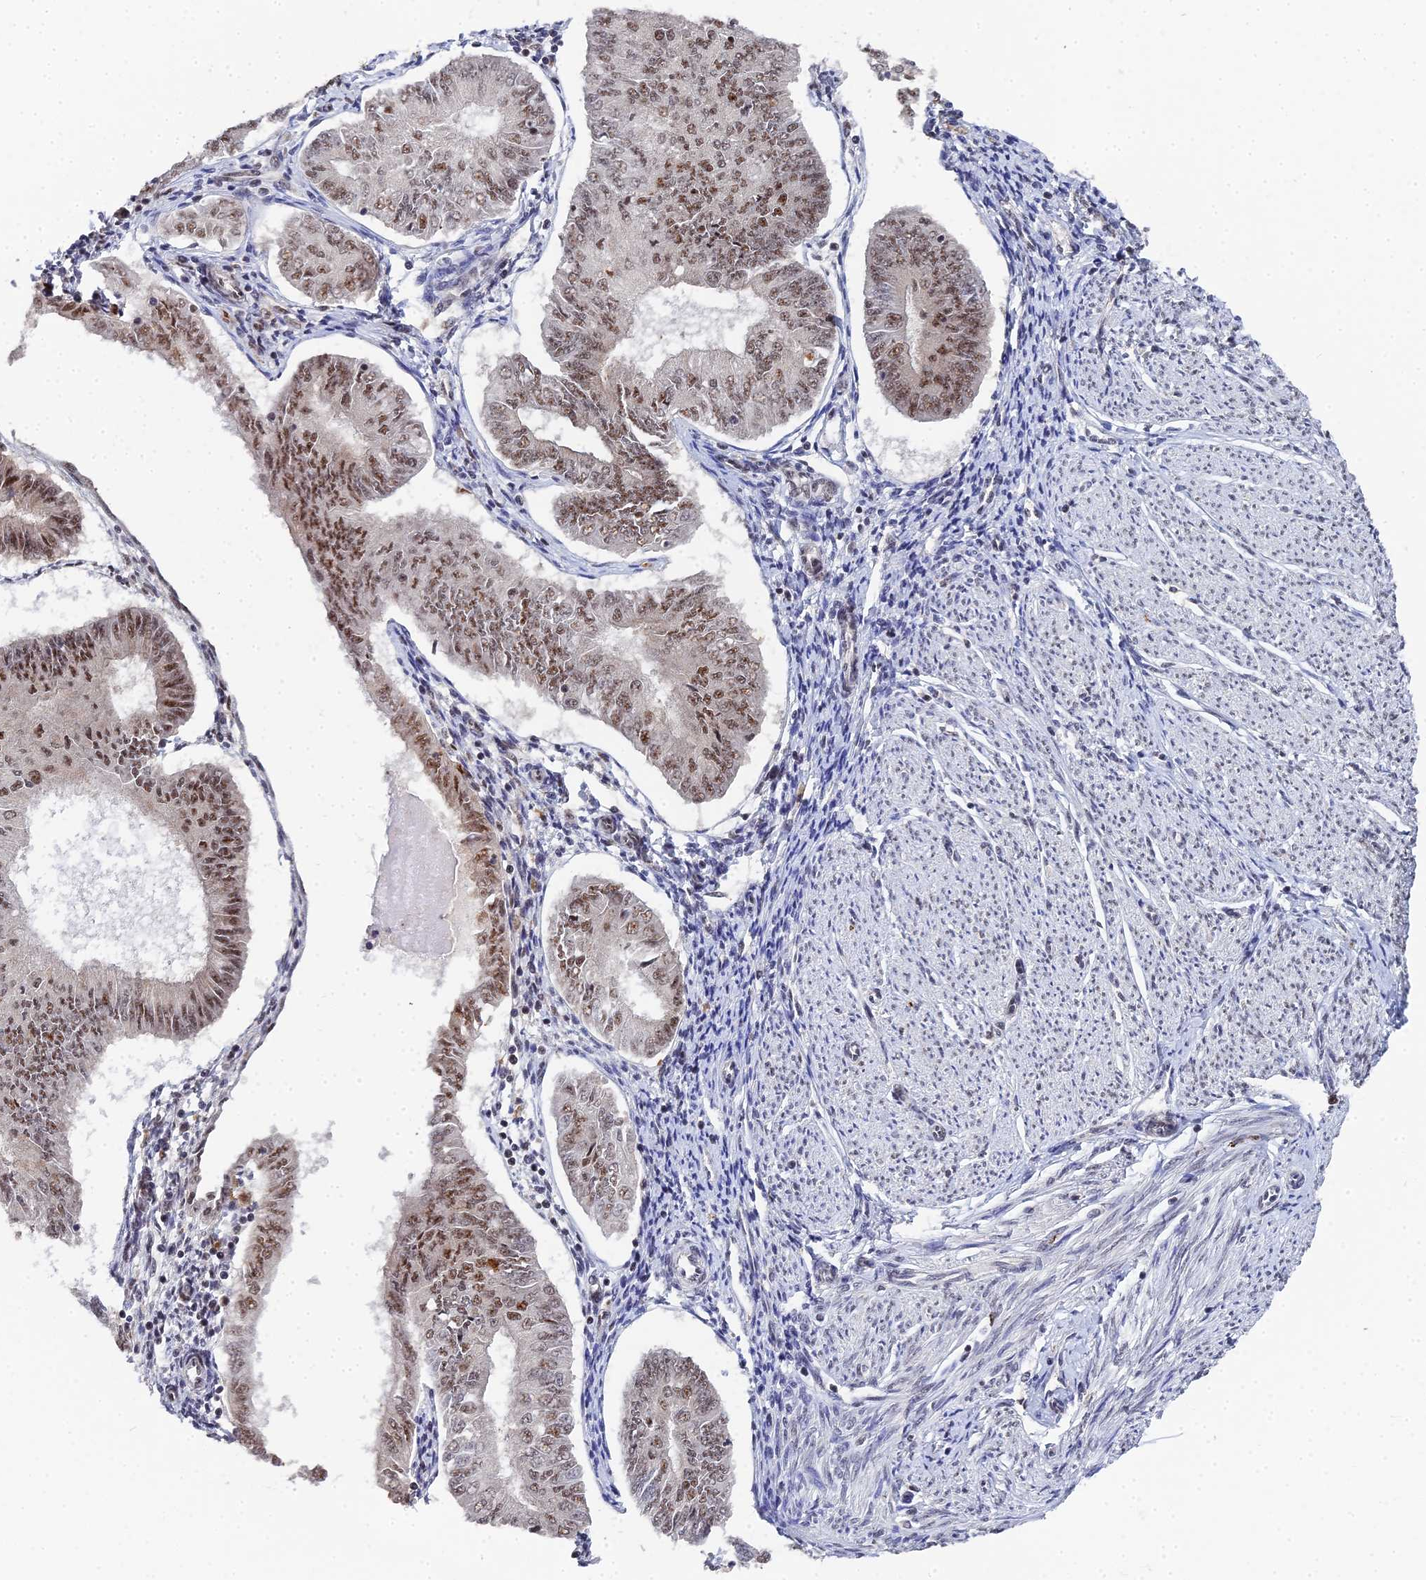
{"staining": {"intensity": "moderate", "quantity": ">75%", "location": "nuclear"}, "tissue": "endometrial cancer", "cell_type": "Tumor cells", "image_type": "cancer", "snomed": [{"axis": "morphology", "description": "Adenocarcinoma, NOS"}, {"axis": "topography", "description": "Endometrium"}], "caption": "High-magnification brightfield microscopy of endometrial adenocarcinoma stained with DAB (brown) and counterstained with hematoxylin (blue). tumor cells exhibit moderate nuclear staining is present in approximately>75% of cells. (DAB IHC with brightfield microscopy, high magnification).", "gene": "MAGOHB", "patient": {"sex": "female", "age": 58}}